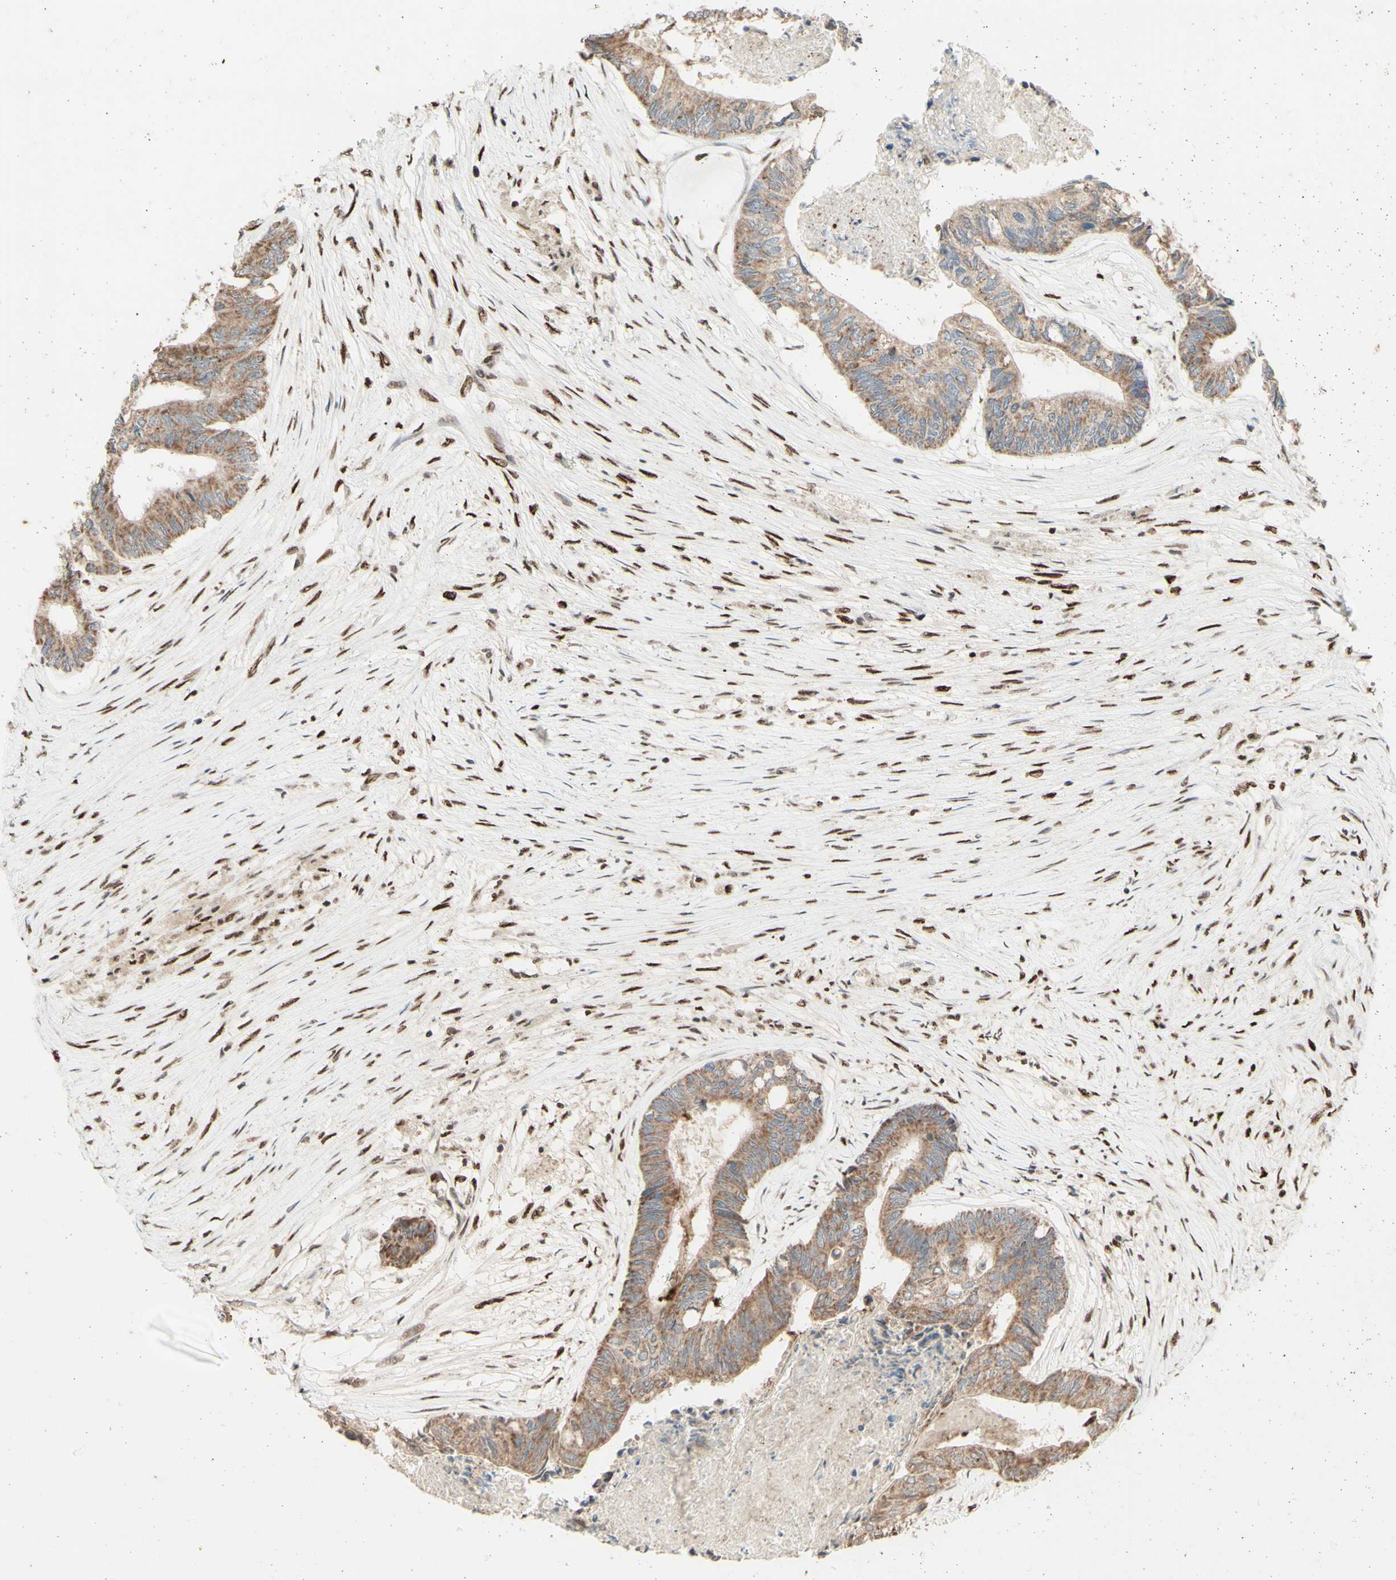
{"staining": {"intensity": "weak", "quantity": ">75%", "location": "cytoplasmic/membranous"}, "tissue": "colorectal cancer", "cell_type": "Tumor cells", "image_type": "cancer", "snomed": [{"axis": "morphology", "description": "Adenocarcinoma, NOS"}, {"axis": "topography", "description": "Rectum"}], "caption": "This is a micrograph of immunohistochemistry staining of colorectal cancer, which shows weak positivity in the cytoplasmic/membranous of tumor cells.", "gene": "NR3C1", "patient": {"sex": "male", "age": 63}}